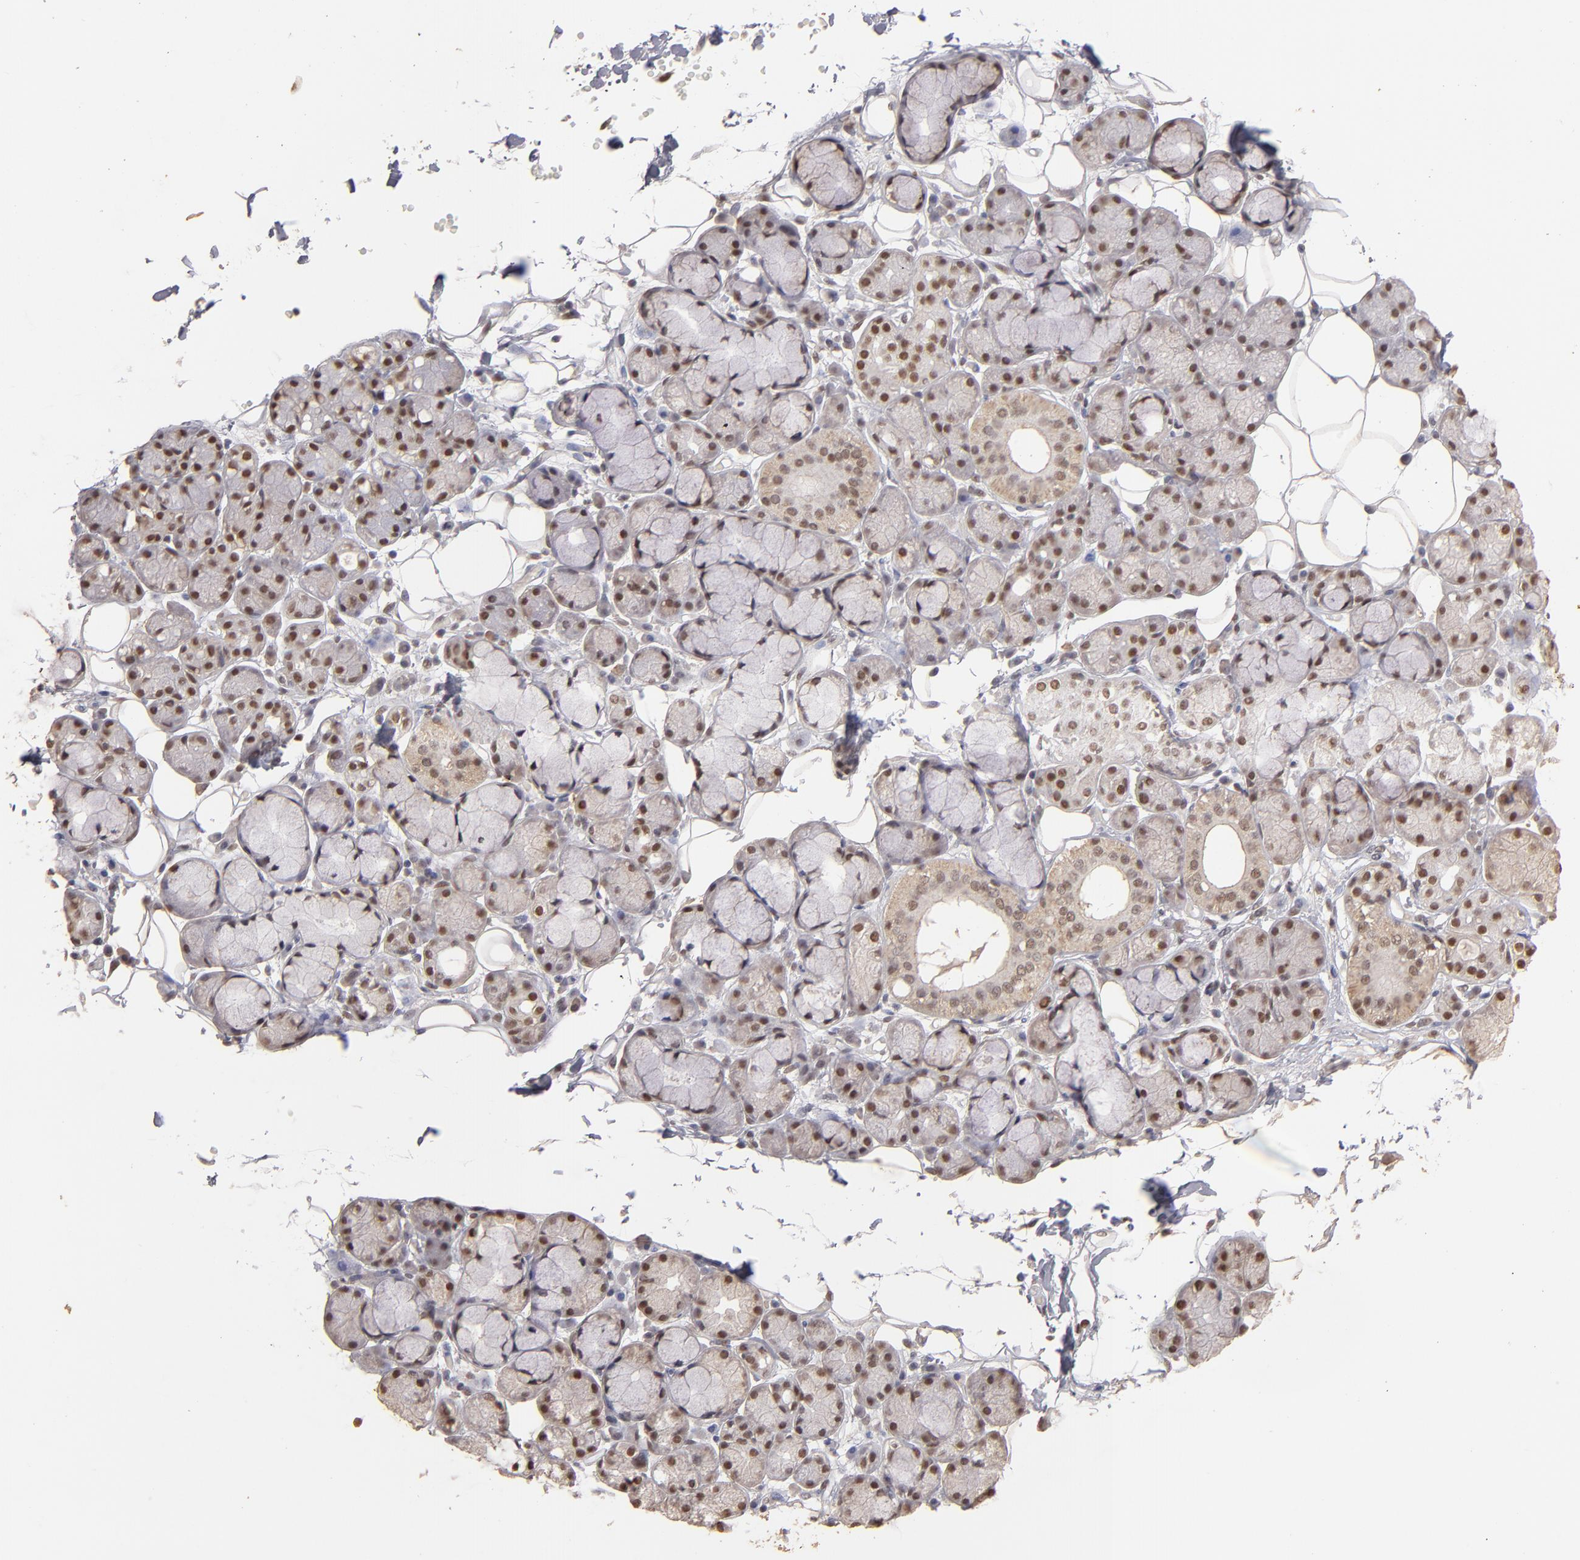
{"staining": {"intensity": "moderate", "quantity": ">75%", "location": "cytoplasmic/membranous,nuclear"}, "tissue": "salivary gland", "cell_type": "Glandular cells", "image_type": "normal", "snomed": [{"axis": "morphology", "description": "Normal tissue, NOS"}, {"axis": "topography", "description": "Skeletal muscle"}, {"axis": "topography", "description": "Oral tissue"}, {"axis": "topography", "description": "Salivary gland"}, {"axis": "topography", "description": "Peripheral nerve tissue"}], "caption": "Immunohistochemical staining of benign human salivary gland displays >75% levels of moderate cytoplasmic/membranous,nuclear protein staining in about >75% of glandular cells. (DAB (3,3'-diaminobenzidine) = brown stain, brightfield microscopy at high magnification).", "gene": "CLOCK", "patient": {"sex": "male", "age": 54}}